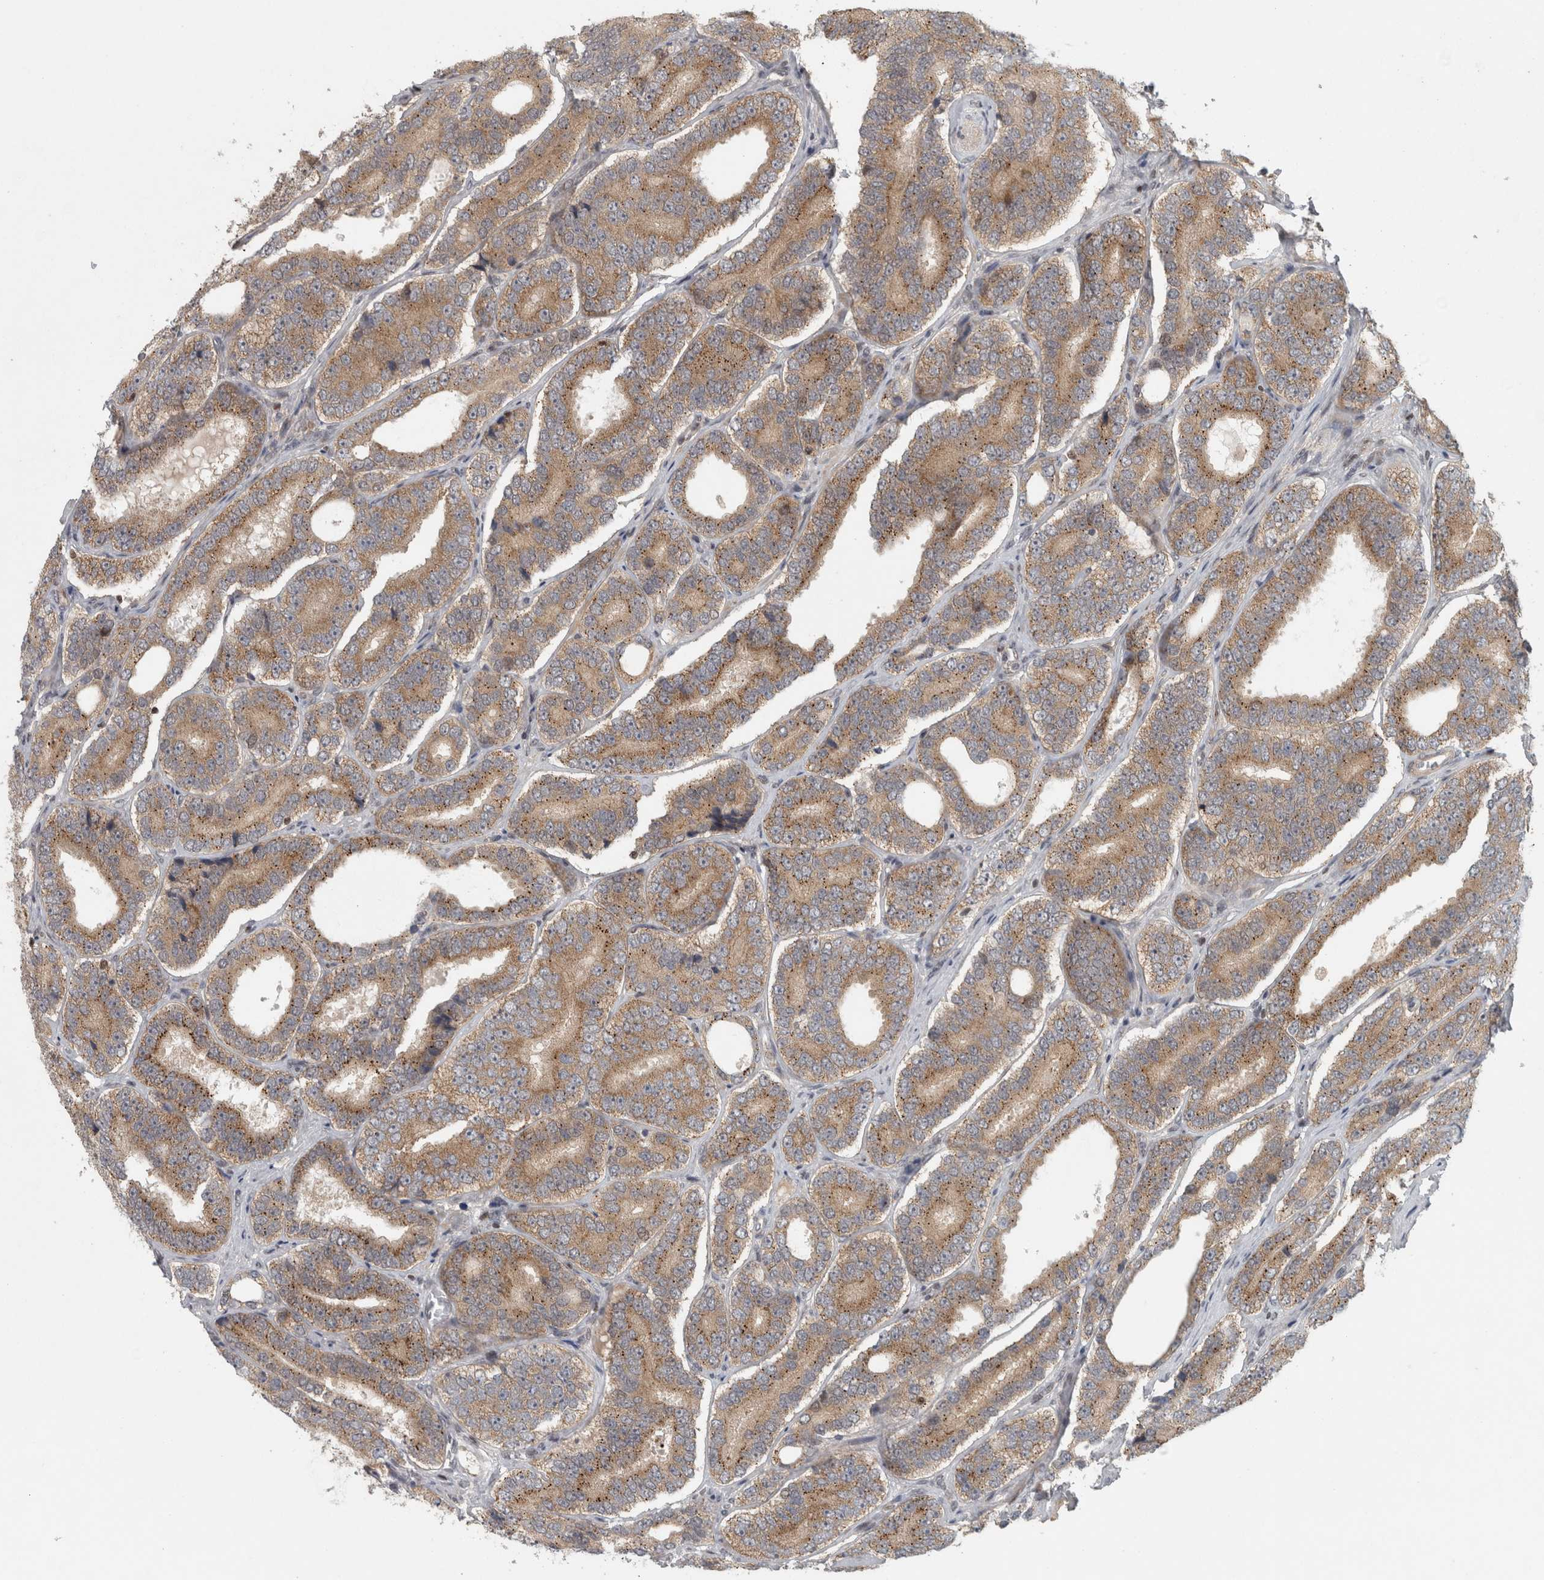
{"staining": {"intensity": "moderate", "quantity": ">75%", "location": "cytoplasmic/membranous"}, "tissue": "prostate cancer", "cell_type": "Tumor cells", "image_type": "cancer", "snomed": [{"axis": "morphology", "description": "Adenocarcinoma, High grade"}, {"axis": "topography", "description": "Prostate"}], "caption": "The immunohistochemical stain labels moderate cytoplasmic/membranous expression in tumor cells of prostate adenocarcinoma (high-grade) tissue.", "gene": "KDM8", "patient": {"sex": "male", "age": 56}}